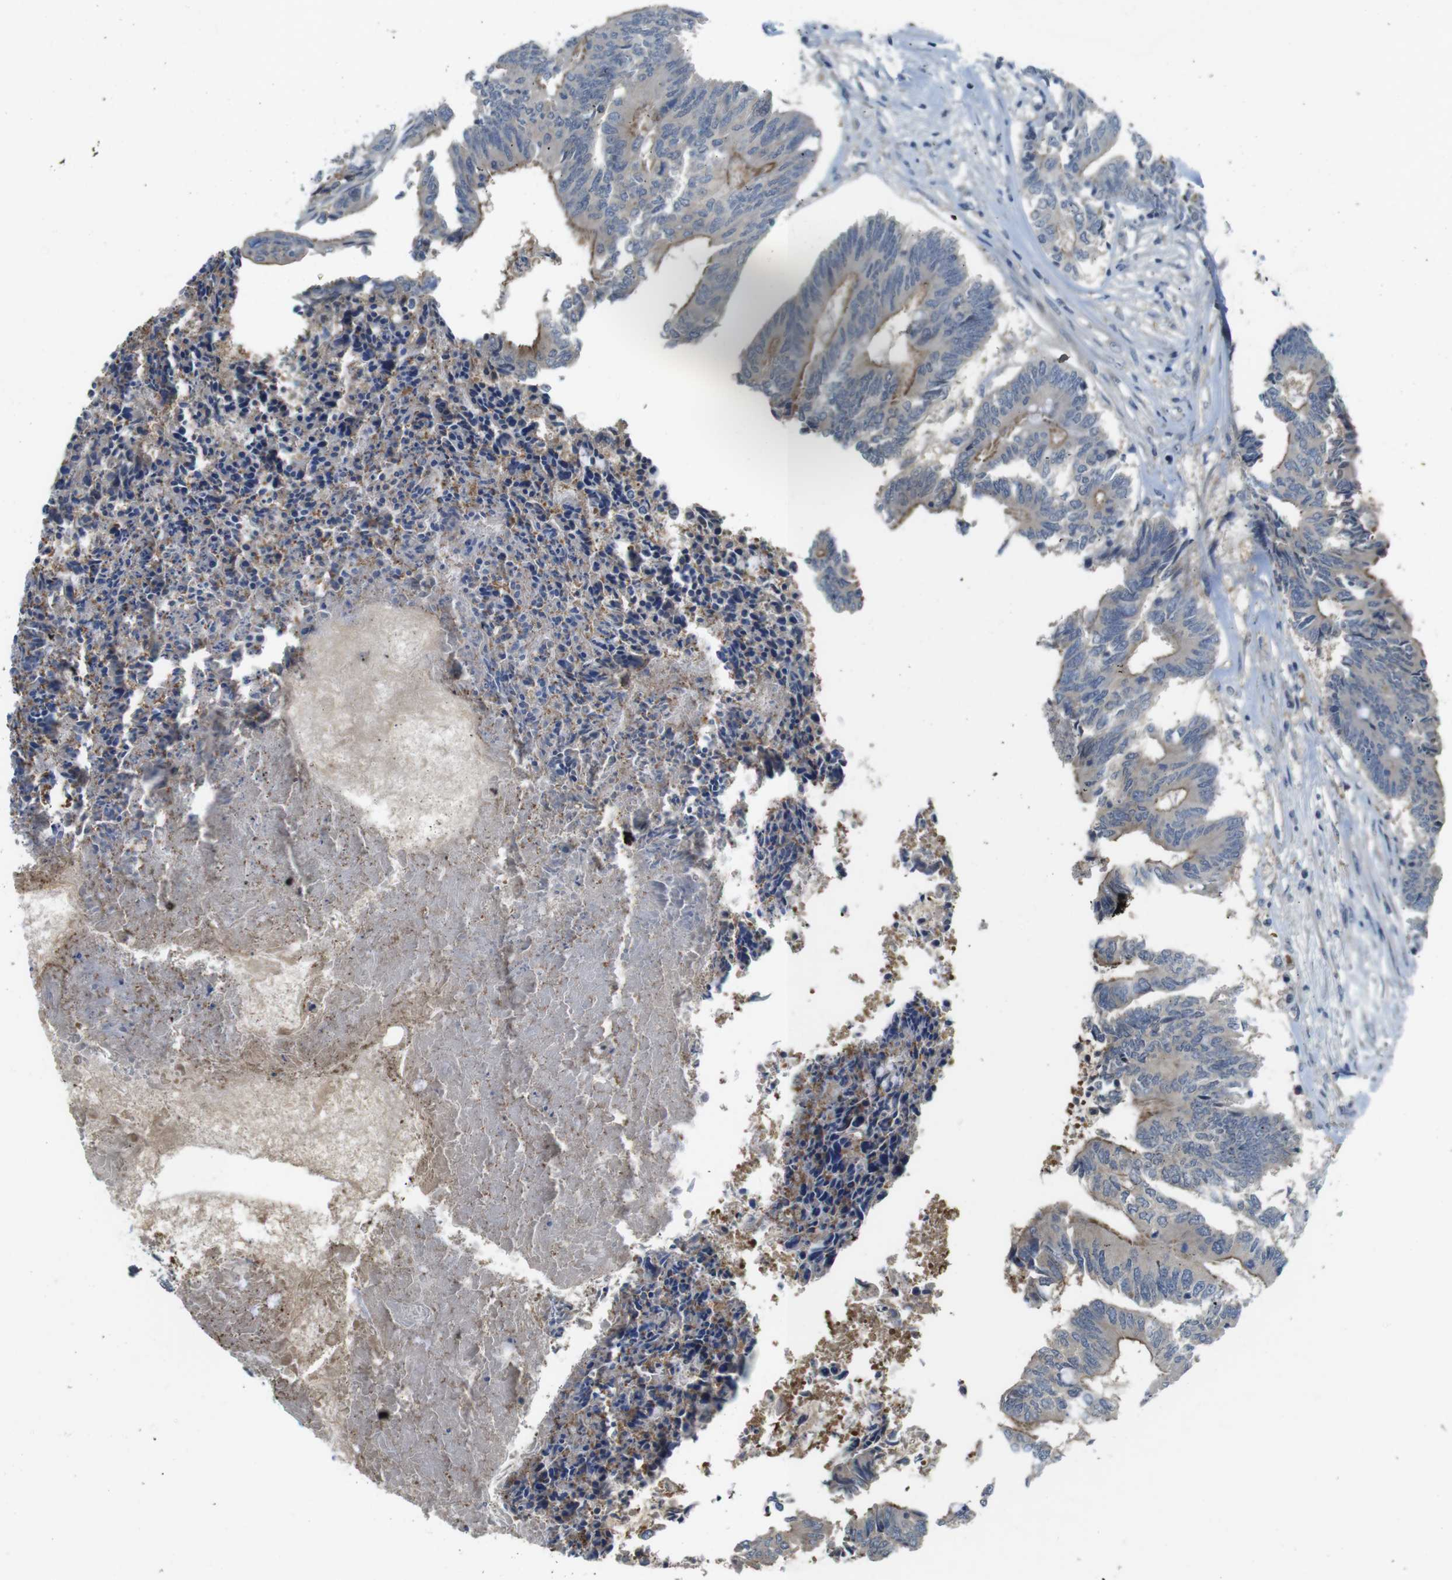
{"staining": {"intensity": "moderate", "quantity": "25%-75%", "location": "cytoplasmic/membranous"}, "tissue": "colorectal cancer", "cell_type": "Tumor cells", "image_type": "cancer", "snomed": [{"axis": "morphology", "description": "Adenocarcinoma, NOS"}, {"axis": "topography", "description": "Rectum"}], "caption": "An immunohistochemistry micrograph of tumor tissue is shown. Protein staining in brown labels moderate cytoplasmic/membranous positivity in colorectal cancer (adenocarcinoma) within tumor cells.", "gene": "ABHD15", "patient": {"sex": "male", "age": 63}}